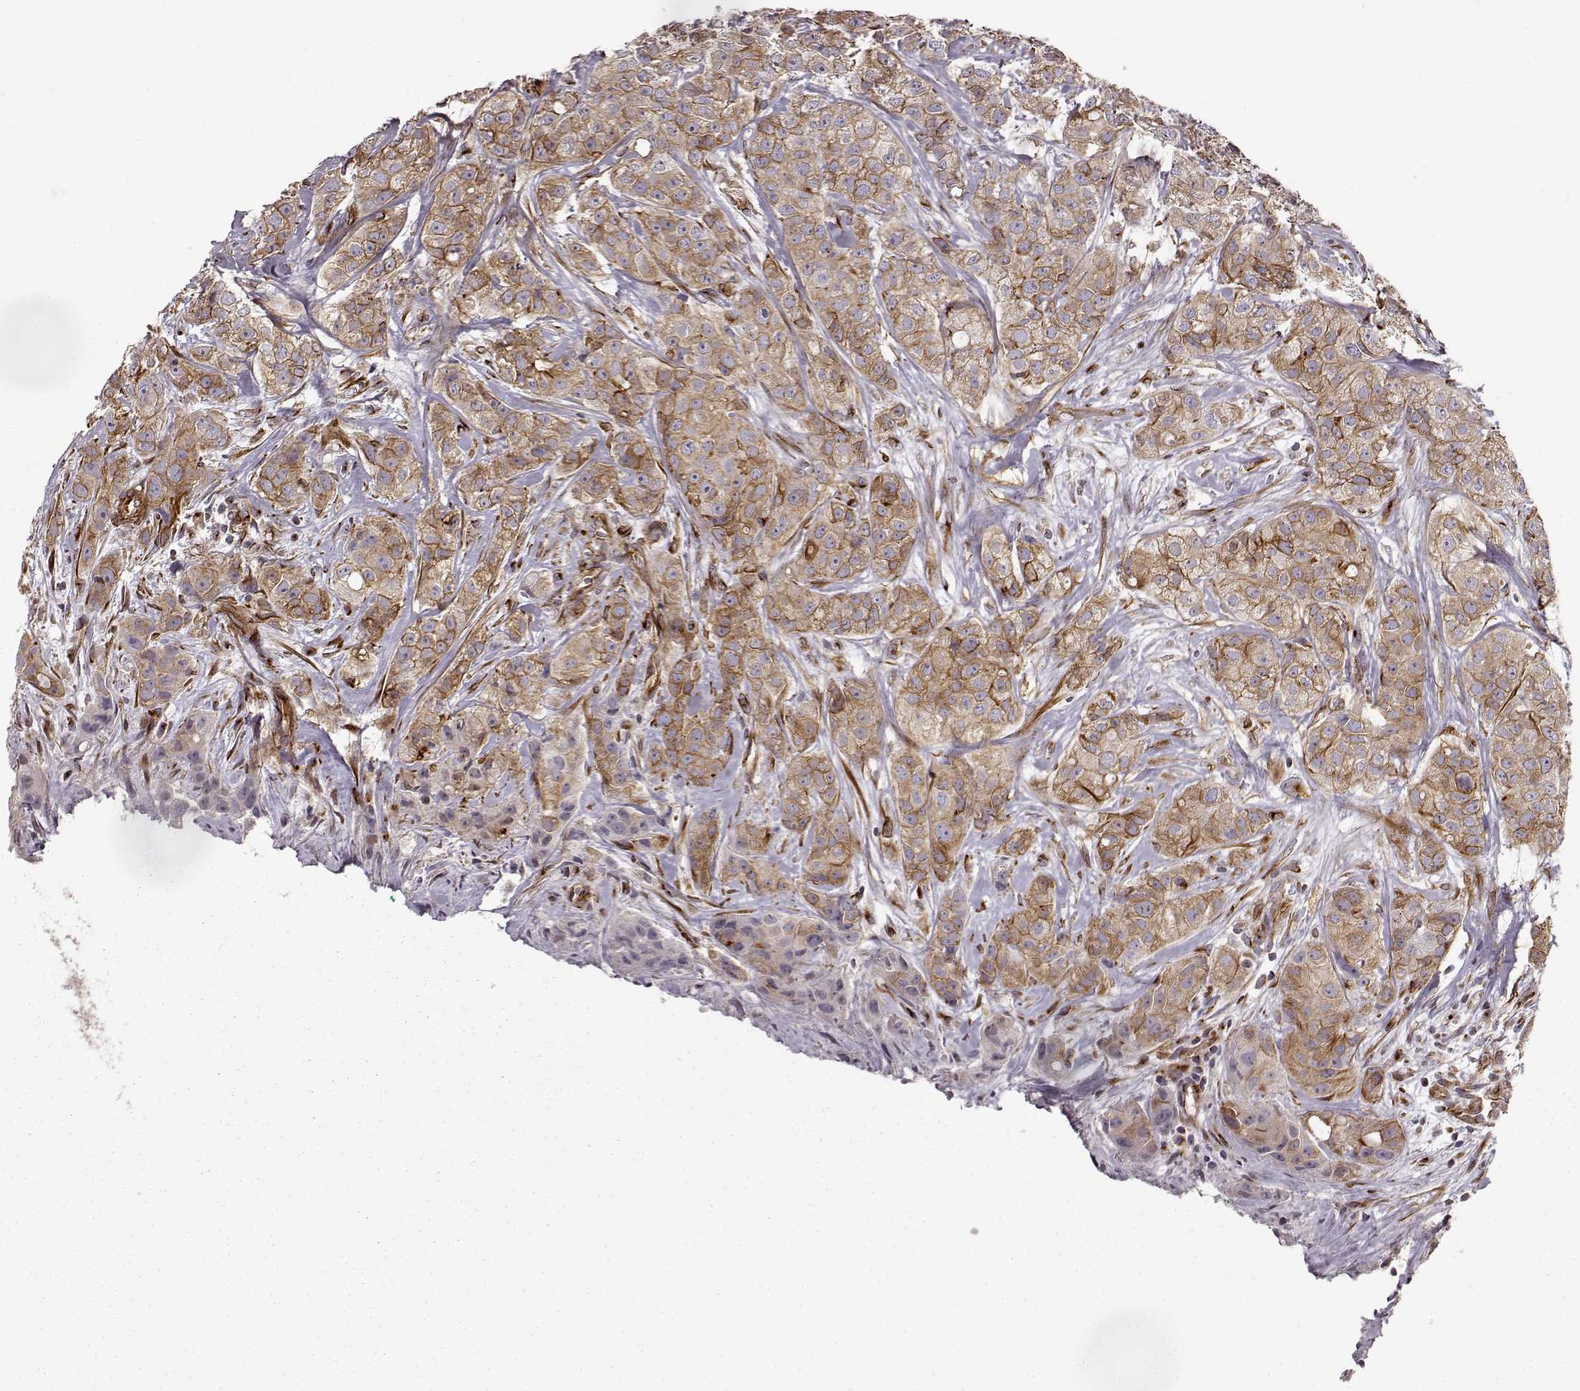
{"staining": {"intensity": "weak", "quantity": ">75%", "location": "cytoplasmic/membranous"}, "tissue": "breast cancer", "cell_type": "Tumor cells", "image_type": "cancer", "snomed": [{"axis": "morphology", "description": "Duct carcinoma"}, {"axis": "topography", "description": "Breast"}], "caption": "Immunohistochemistry (IHC) histopathology image of neoplastic tissue: human breast cancer stained using immunohistochemistry demonstrates low levels of weak protein expression localized specifically in the cytoplasmic/membranous of tumor cells, appearing as a cytoplasmic/membranous brown color.", "gene": "MTR", "patient": {"sex": "female", "age": 43}}